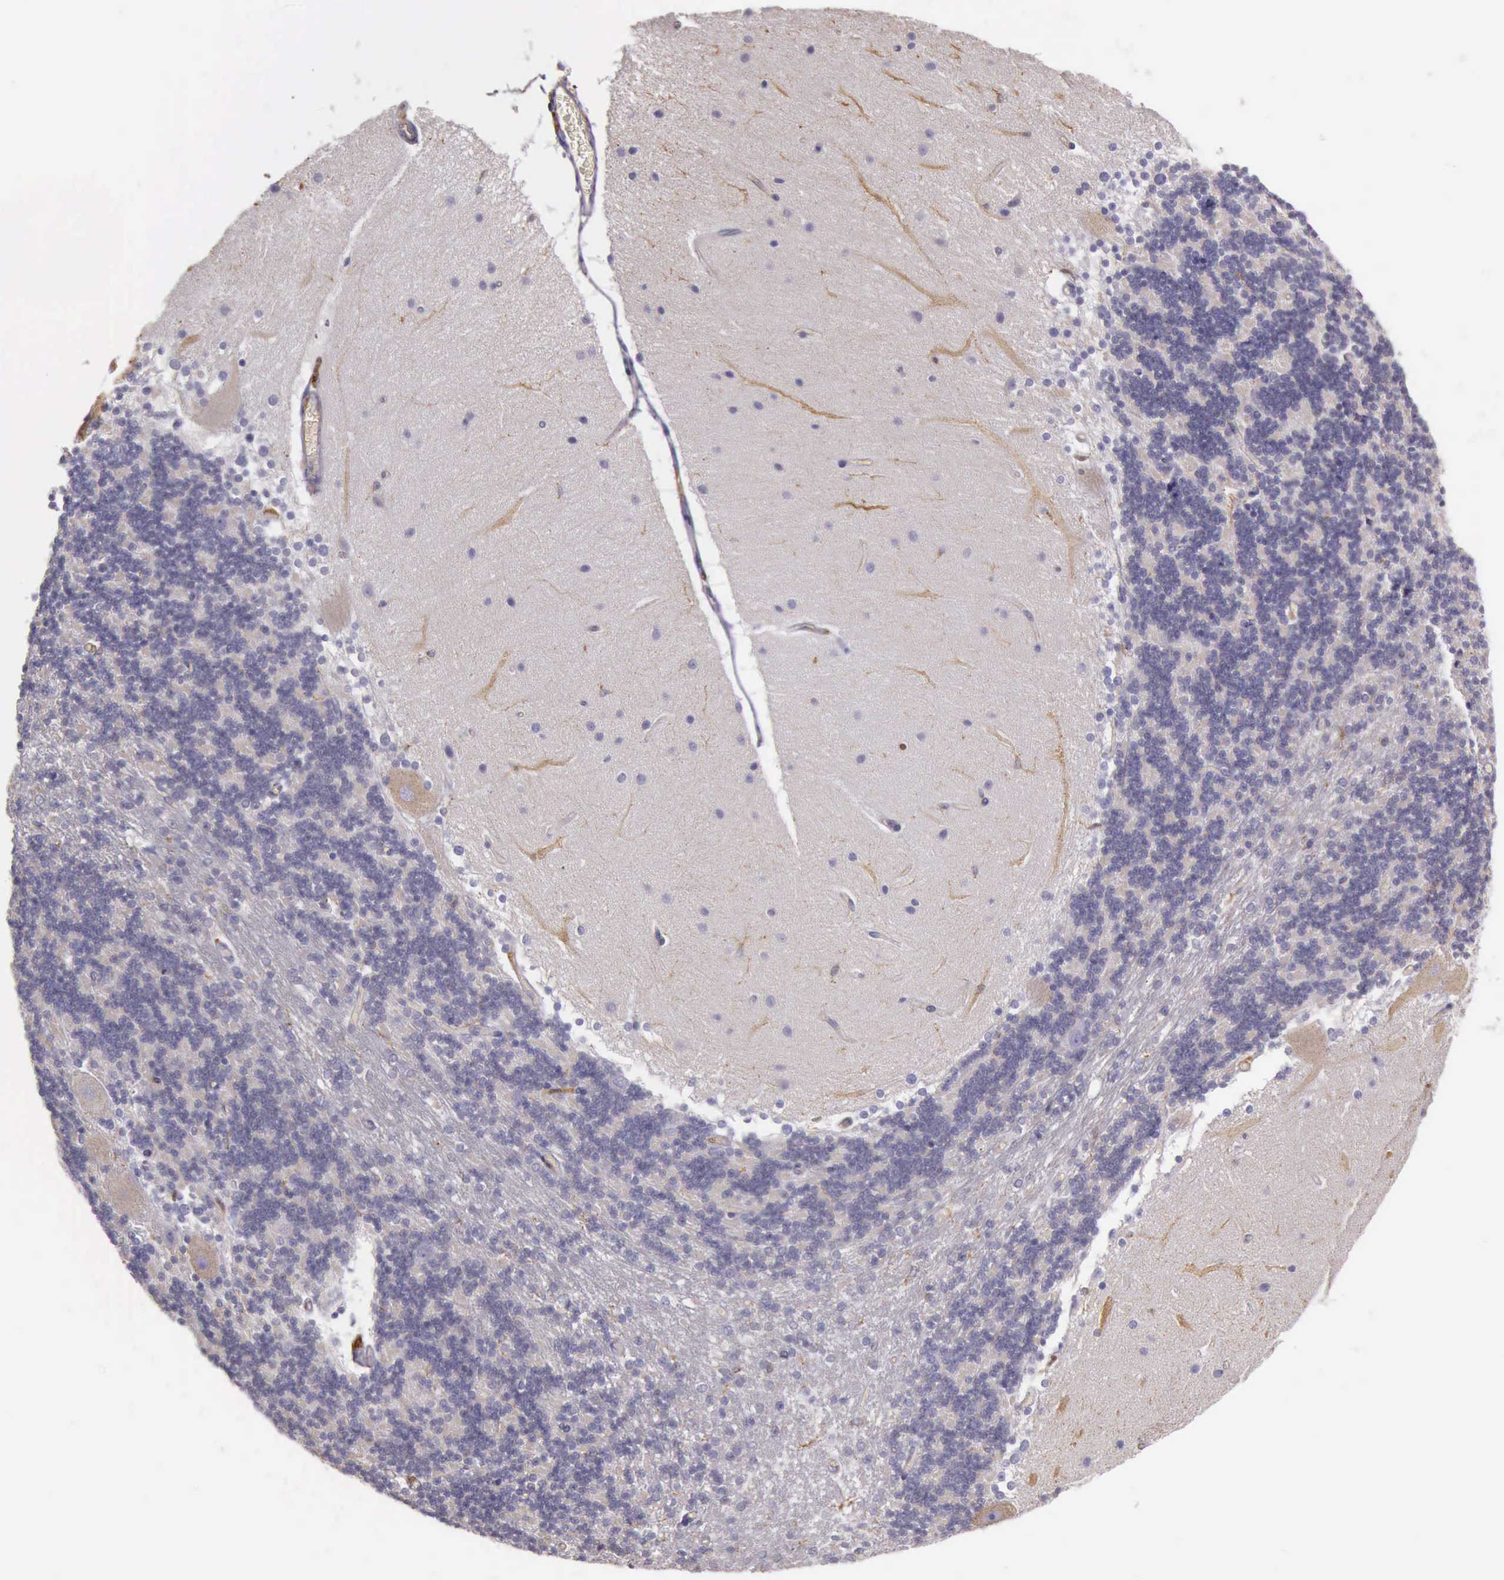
{"staining": {"intensity": "negative", "quantity": "none", "location": "none"}, "tissue": "cerebellum", "cell_type": "Cells in granular layer", "image_type": "normal", "snomed": [{"axis": "morphology", "description": "Normal tissue, NOS"}, {"axis": "topography", "description": "Cerebellum"}], "caption": "Cells in granular layer show no significant expression in unremarkable cerebellum. (Brightfield microscopy of DAB (3,3'-diaminobenzidine) IHC at high magnification).", "gene": "ARHGAP4", "patient": {"sex": "female", "age": 54}}